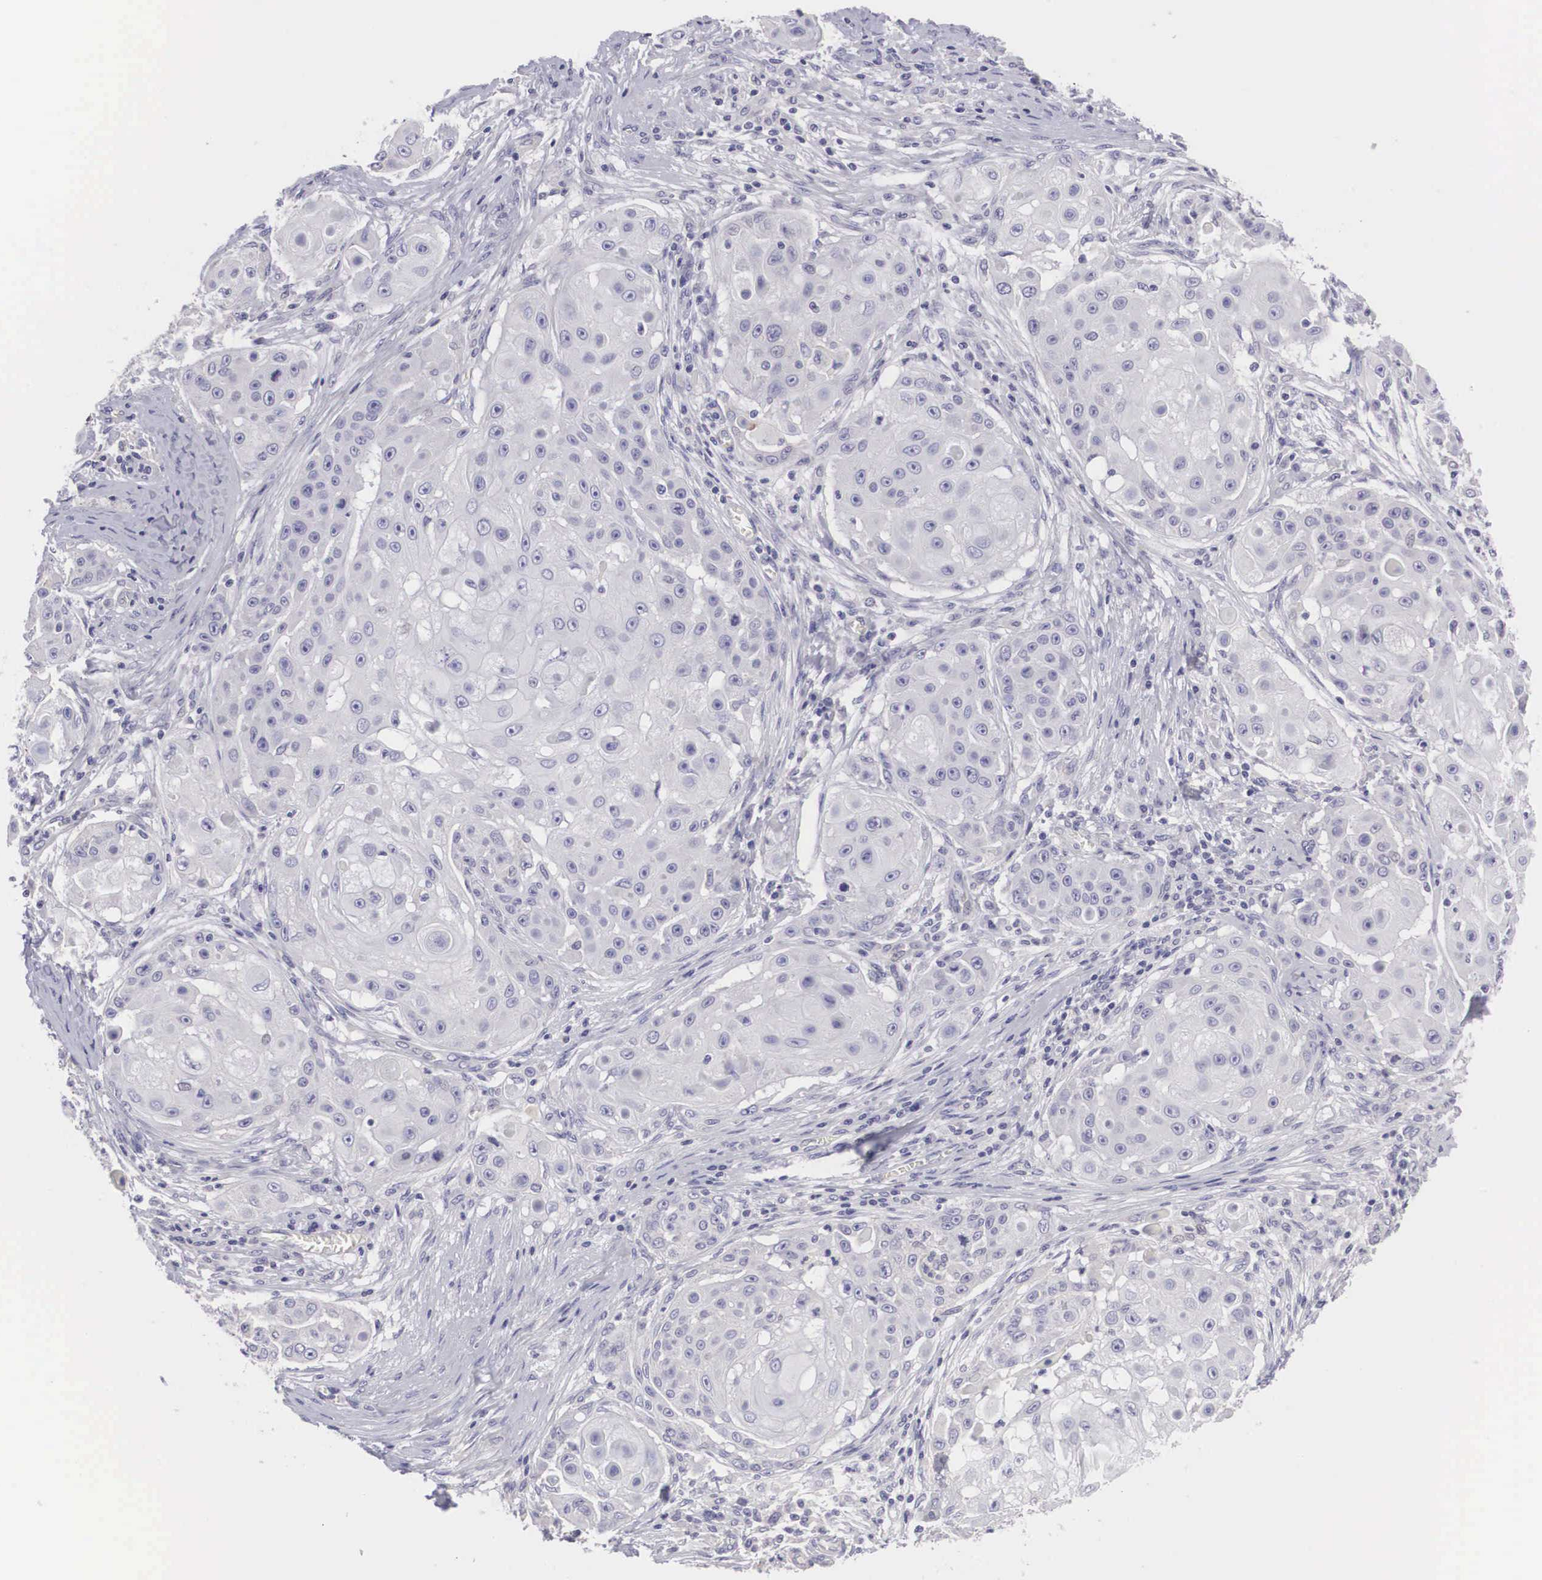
{"staining": {"intensity": "negative", "quantity": "none", "location": "none"}, "tissue": "skin cancer", "cell_type": "Tumor cells", "image_type": "cancer", "snomed": [{"axis": "morphology", "description": "Squamous cell carcinoma, NOS"}, {"axis": "topography", "description": "Skin"}], "caption": "The histopathology image displays no staining of tumor cells in skin squamous cell carcinoma.", "gene": "CLU", "patient": {"sex": "female", "age": 57}}